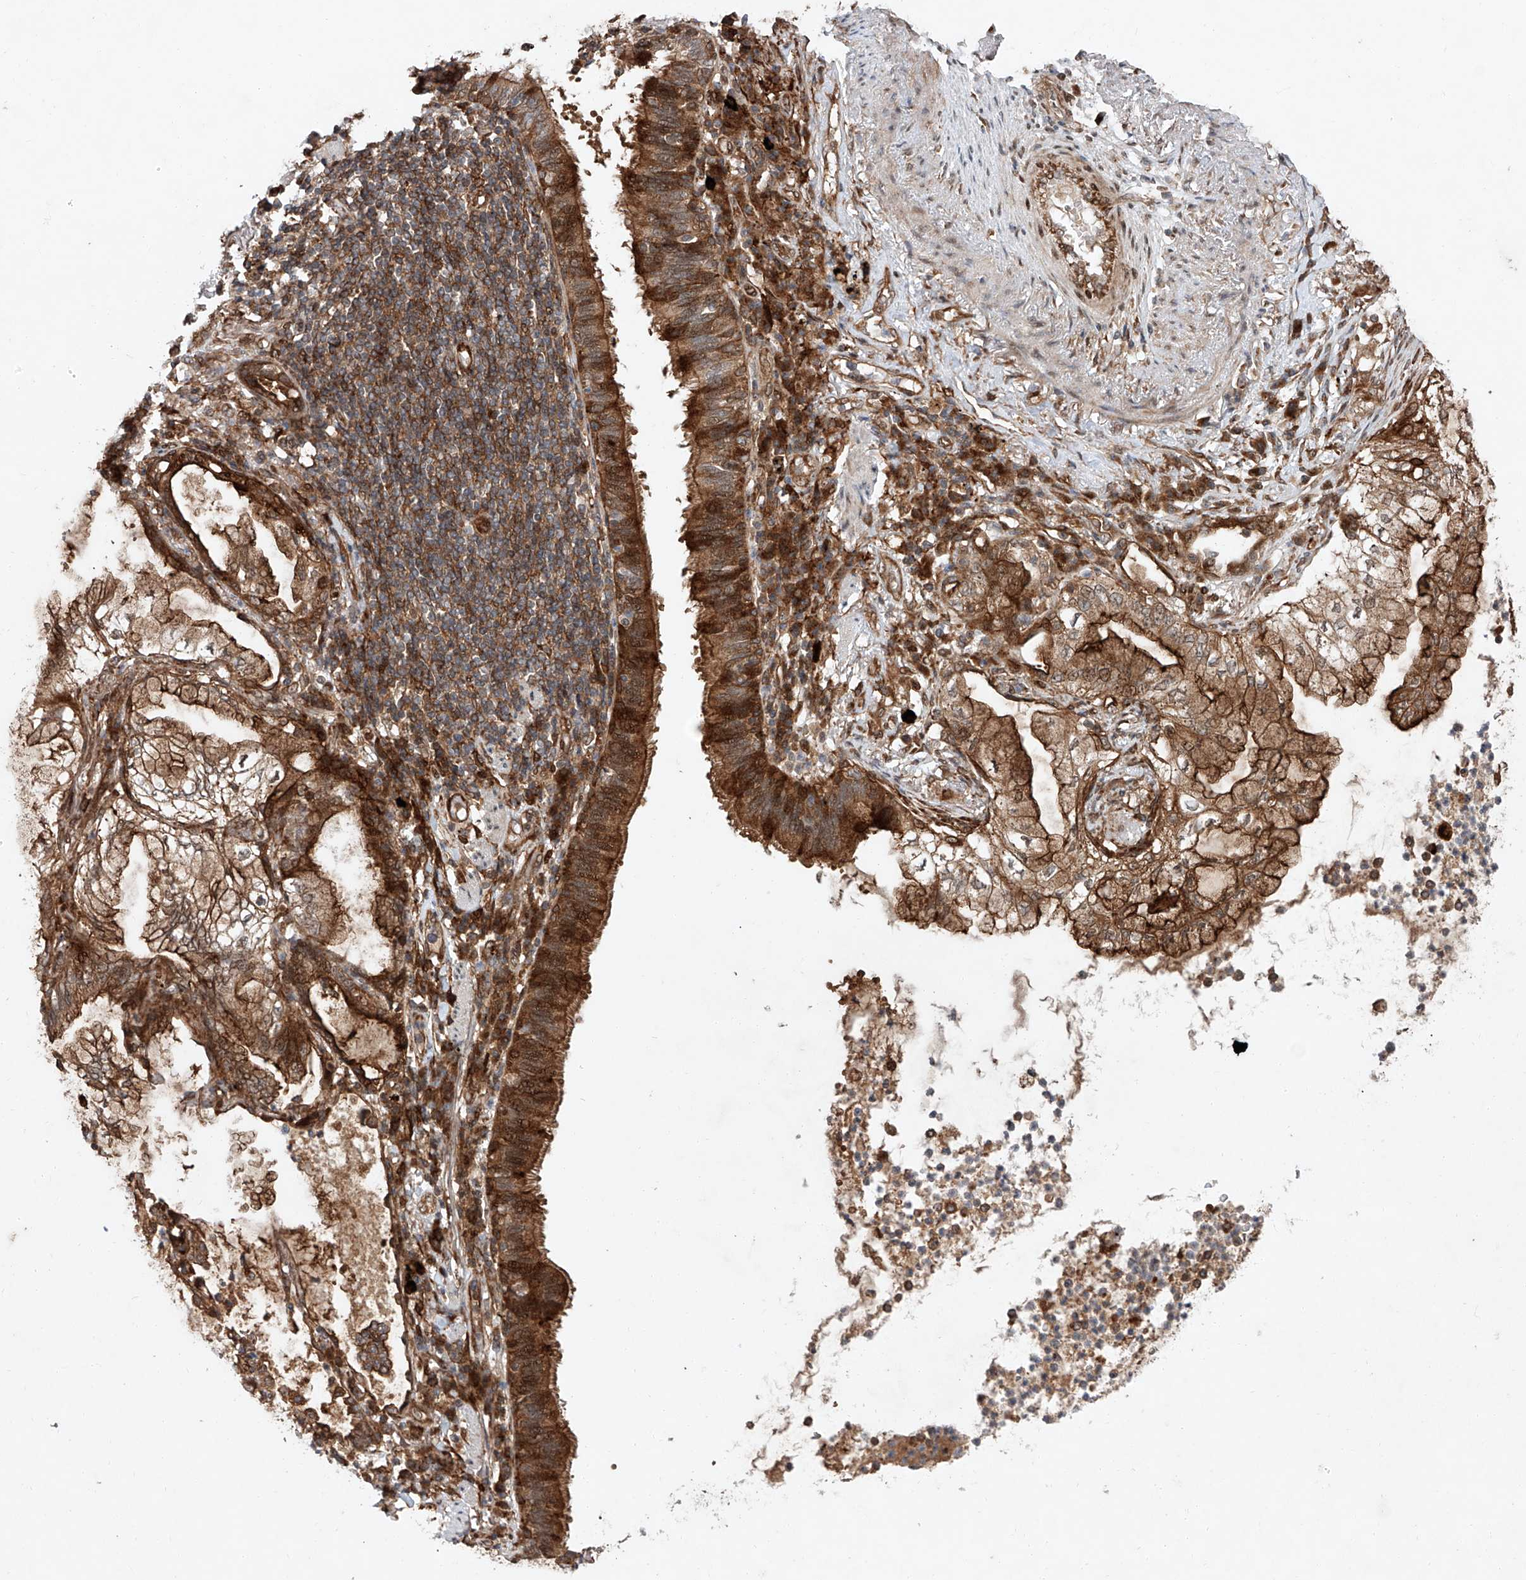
{"staining": {"intensity": "moderate", "quantity": ">75%", "location": "cytoplasmic/membranous"}, "tissue": "lung cancer", "cell_type": "Tumor cells", "image_type": "cancer", "snomed": [{"axis": "morphology", "description": "Adenocarcinoma, NOS"}, {"axis": "topography", "description": "Lung"}], "caption": "A high-resolution photomicrograph shows IHC staining of lung cancer (adenocarcinoma), which shows moderate cytoplasmic/membranous expression in about >75% of tumor cells.", "gene": "ZFP28", "patient": {"sex": "female", "age": 70}}